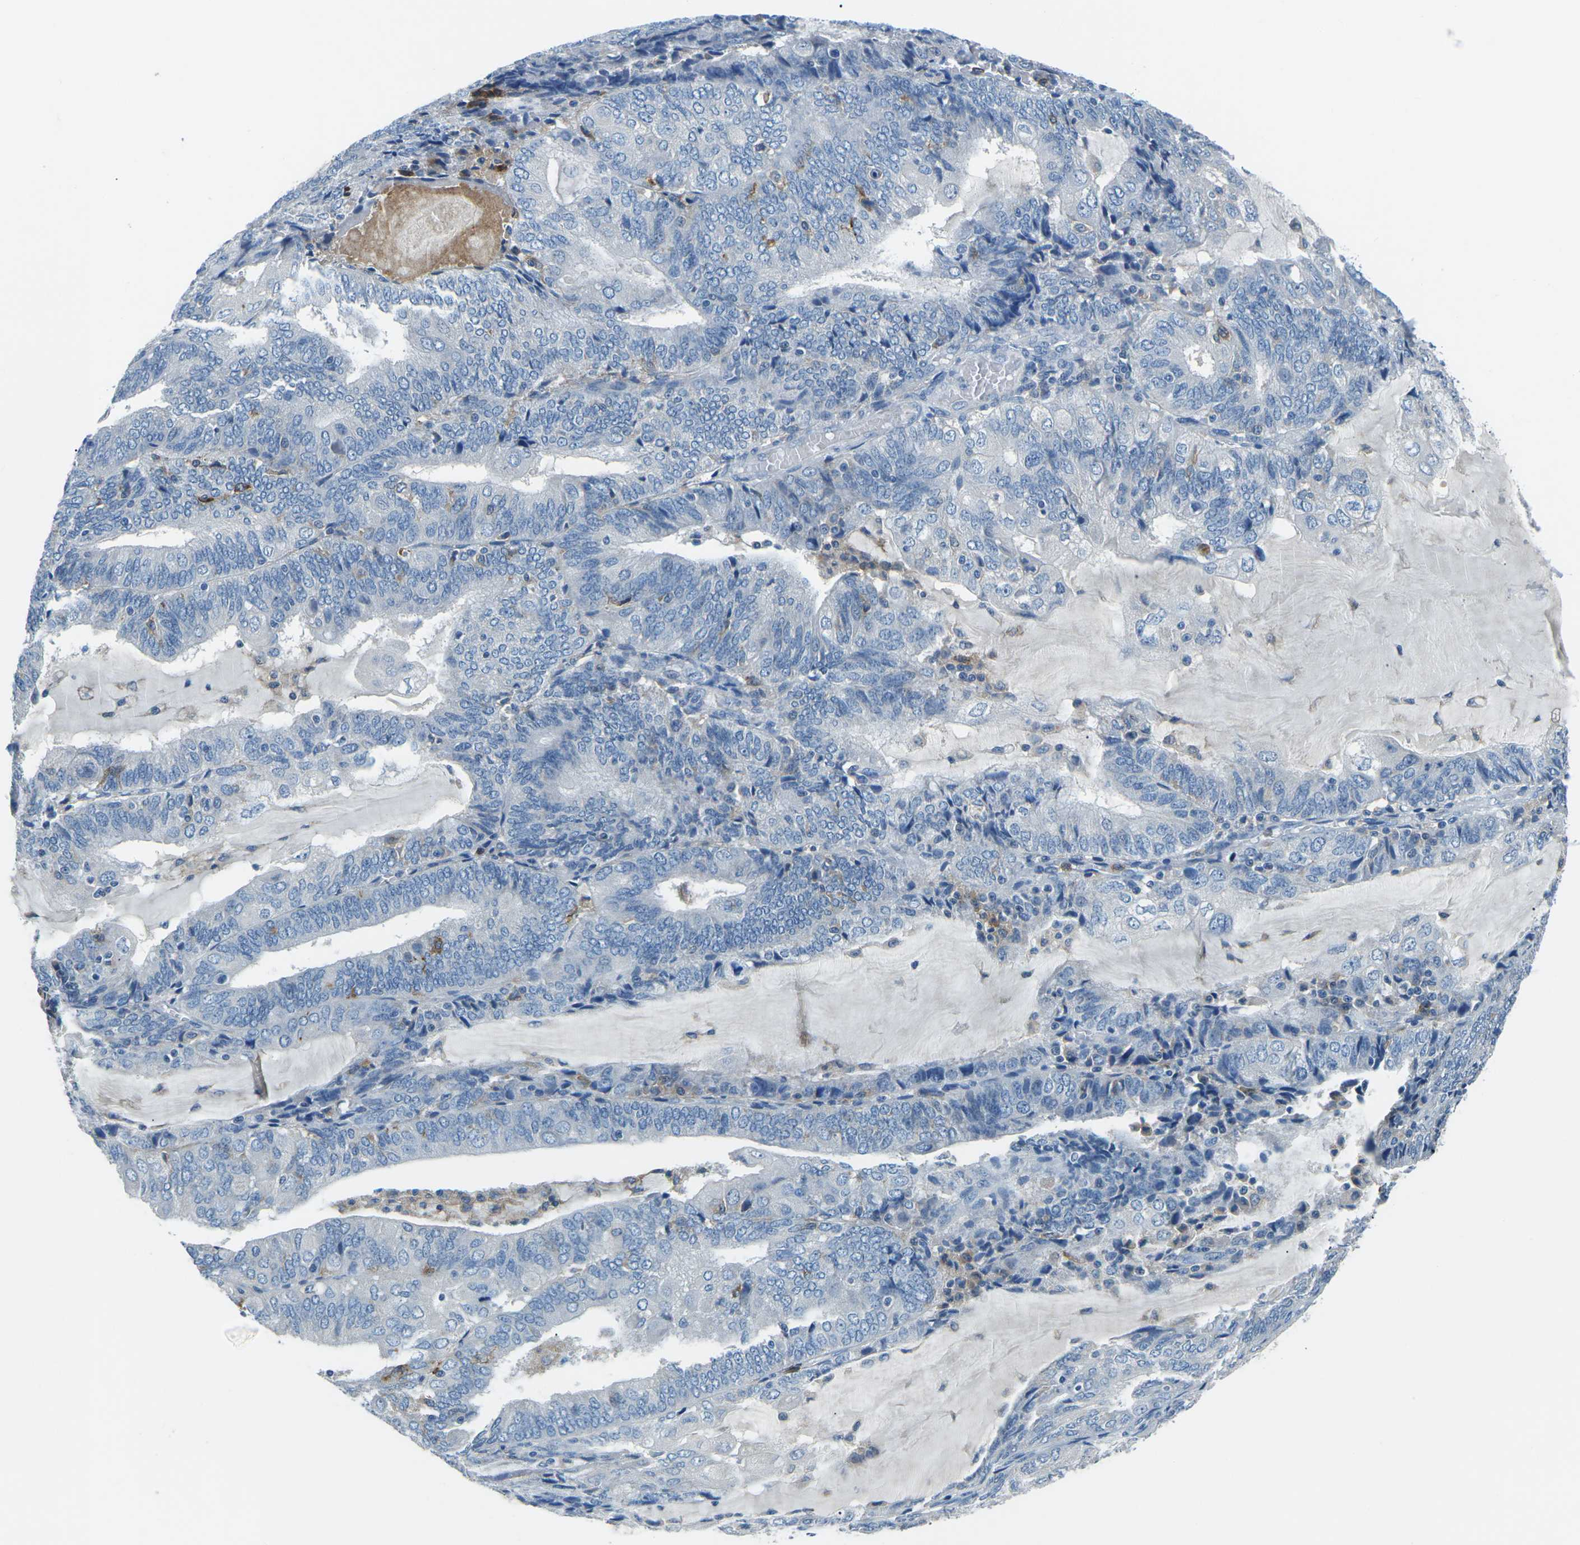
{"staining": {"intensity": "negative", "quantity": "none", "location": "none"}, "tissue": "endometrial cancer", "cell_type": "Tumor cells", "image_type": "cancer", "snomed": [{"axis": "morphology", "description": "Adenocarcinoma, NOS"}, {"axis": "topography", "description": "Endometrium"}], "caption": "The immunohistochemistry (IHC) histopathology image has no significant positivity in tumor cells of adenocarcinoma (endometrial) tissue.", "gene": "CD1D", "patient": {"sex": "female", "age": 81}}